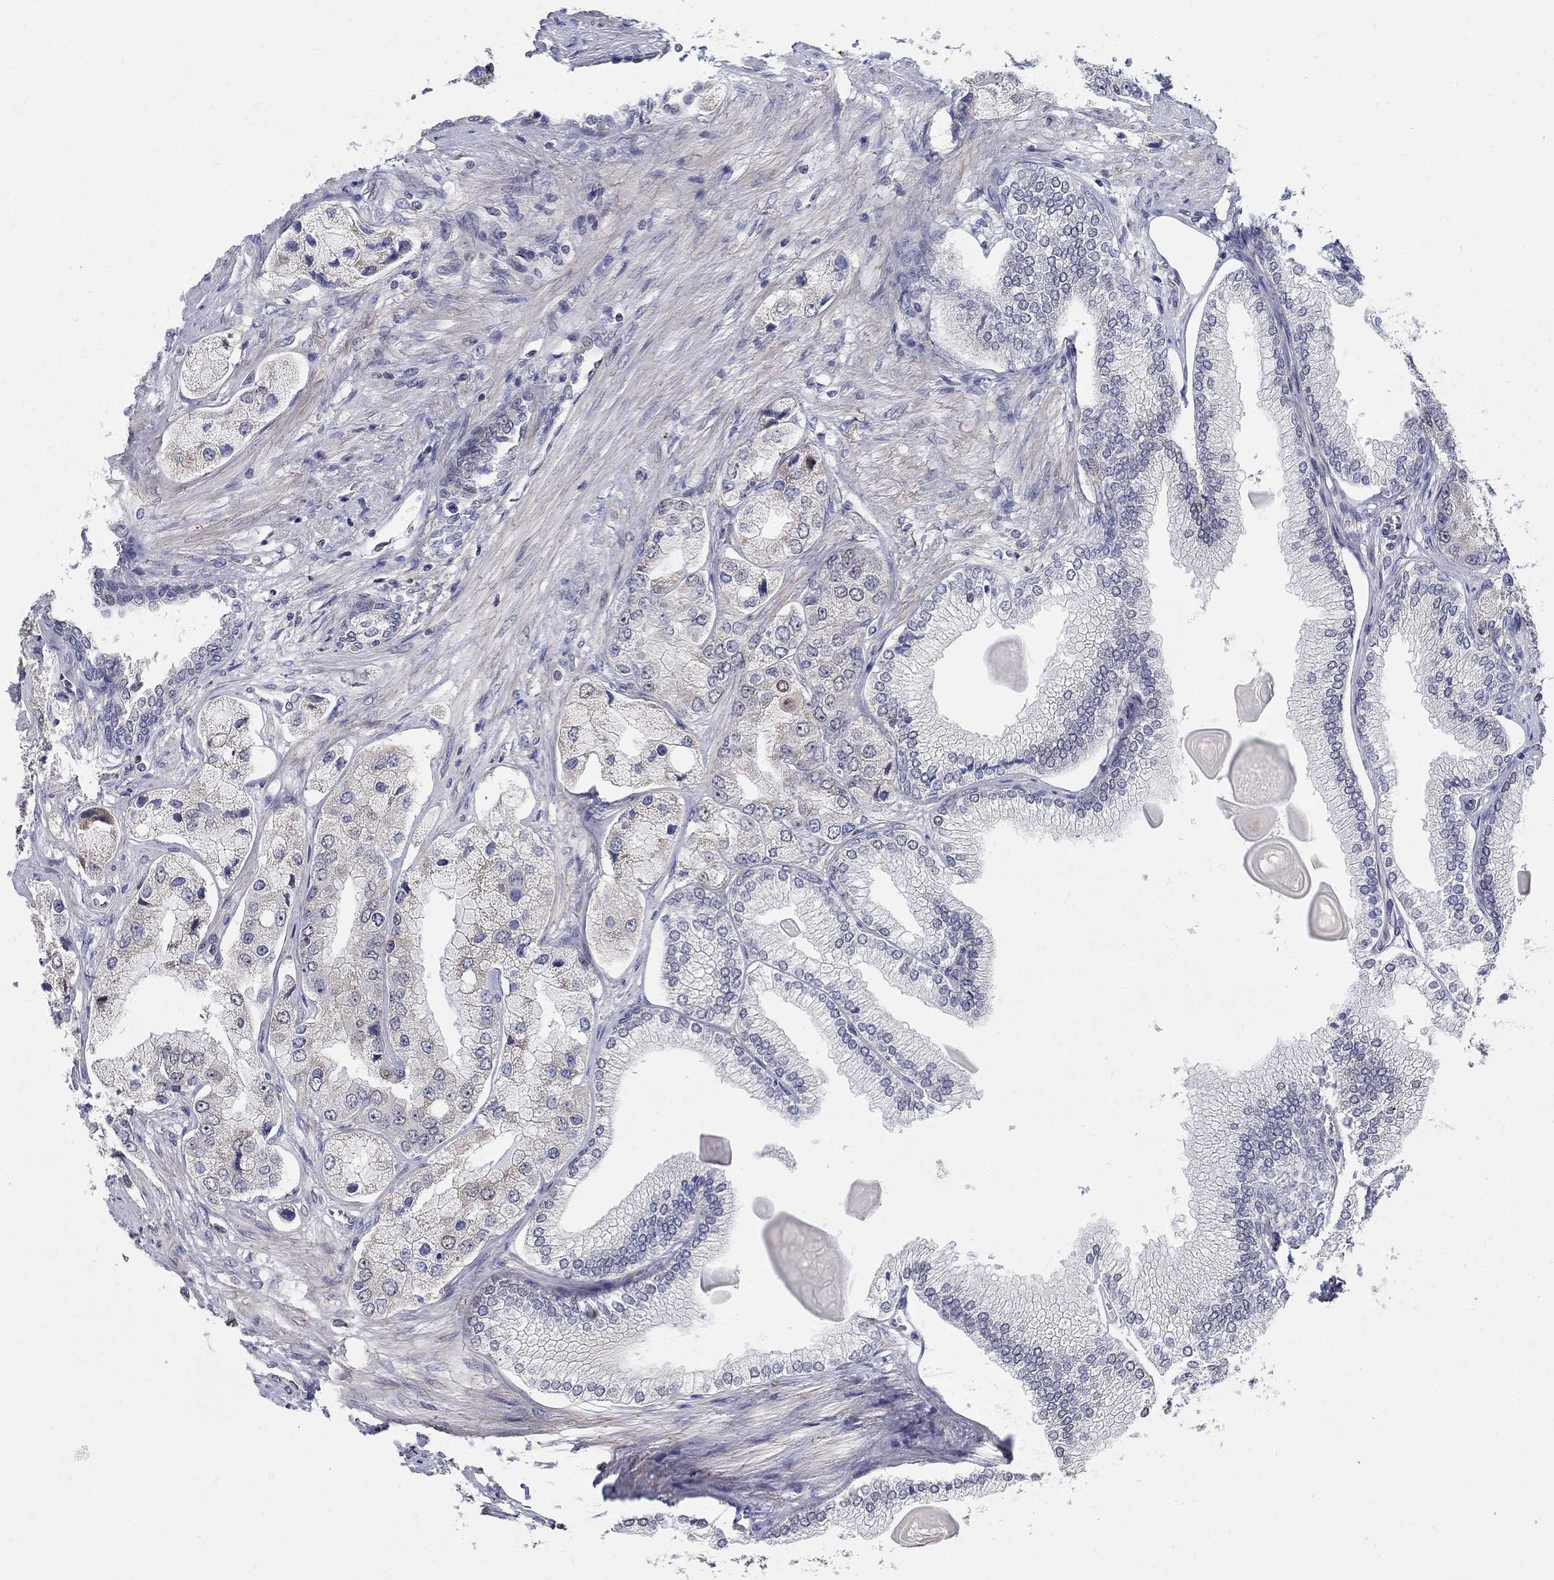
{"staining": {"intensity": "strong", "quantity": "25%-75%", "location": "nuclear"}, "tissue": "prostate cancer", "cell_type": "Tumor cells", "image_type": "cancer", "snomed": [{"axis": "morphology", "description": "Adenocarcinoma, Low grade"}, {"axis": "topography", "description": "Prostate"}], "caption": "DAB immunohistochemical staining of adenocarcinoma (low-grade) (prostate) shows strong nuclear protein expression in approximately 25%-75% of tumor cells.", "gene": "C16orf46", "patient": {"sex": "male", "age": 69}}